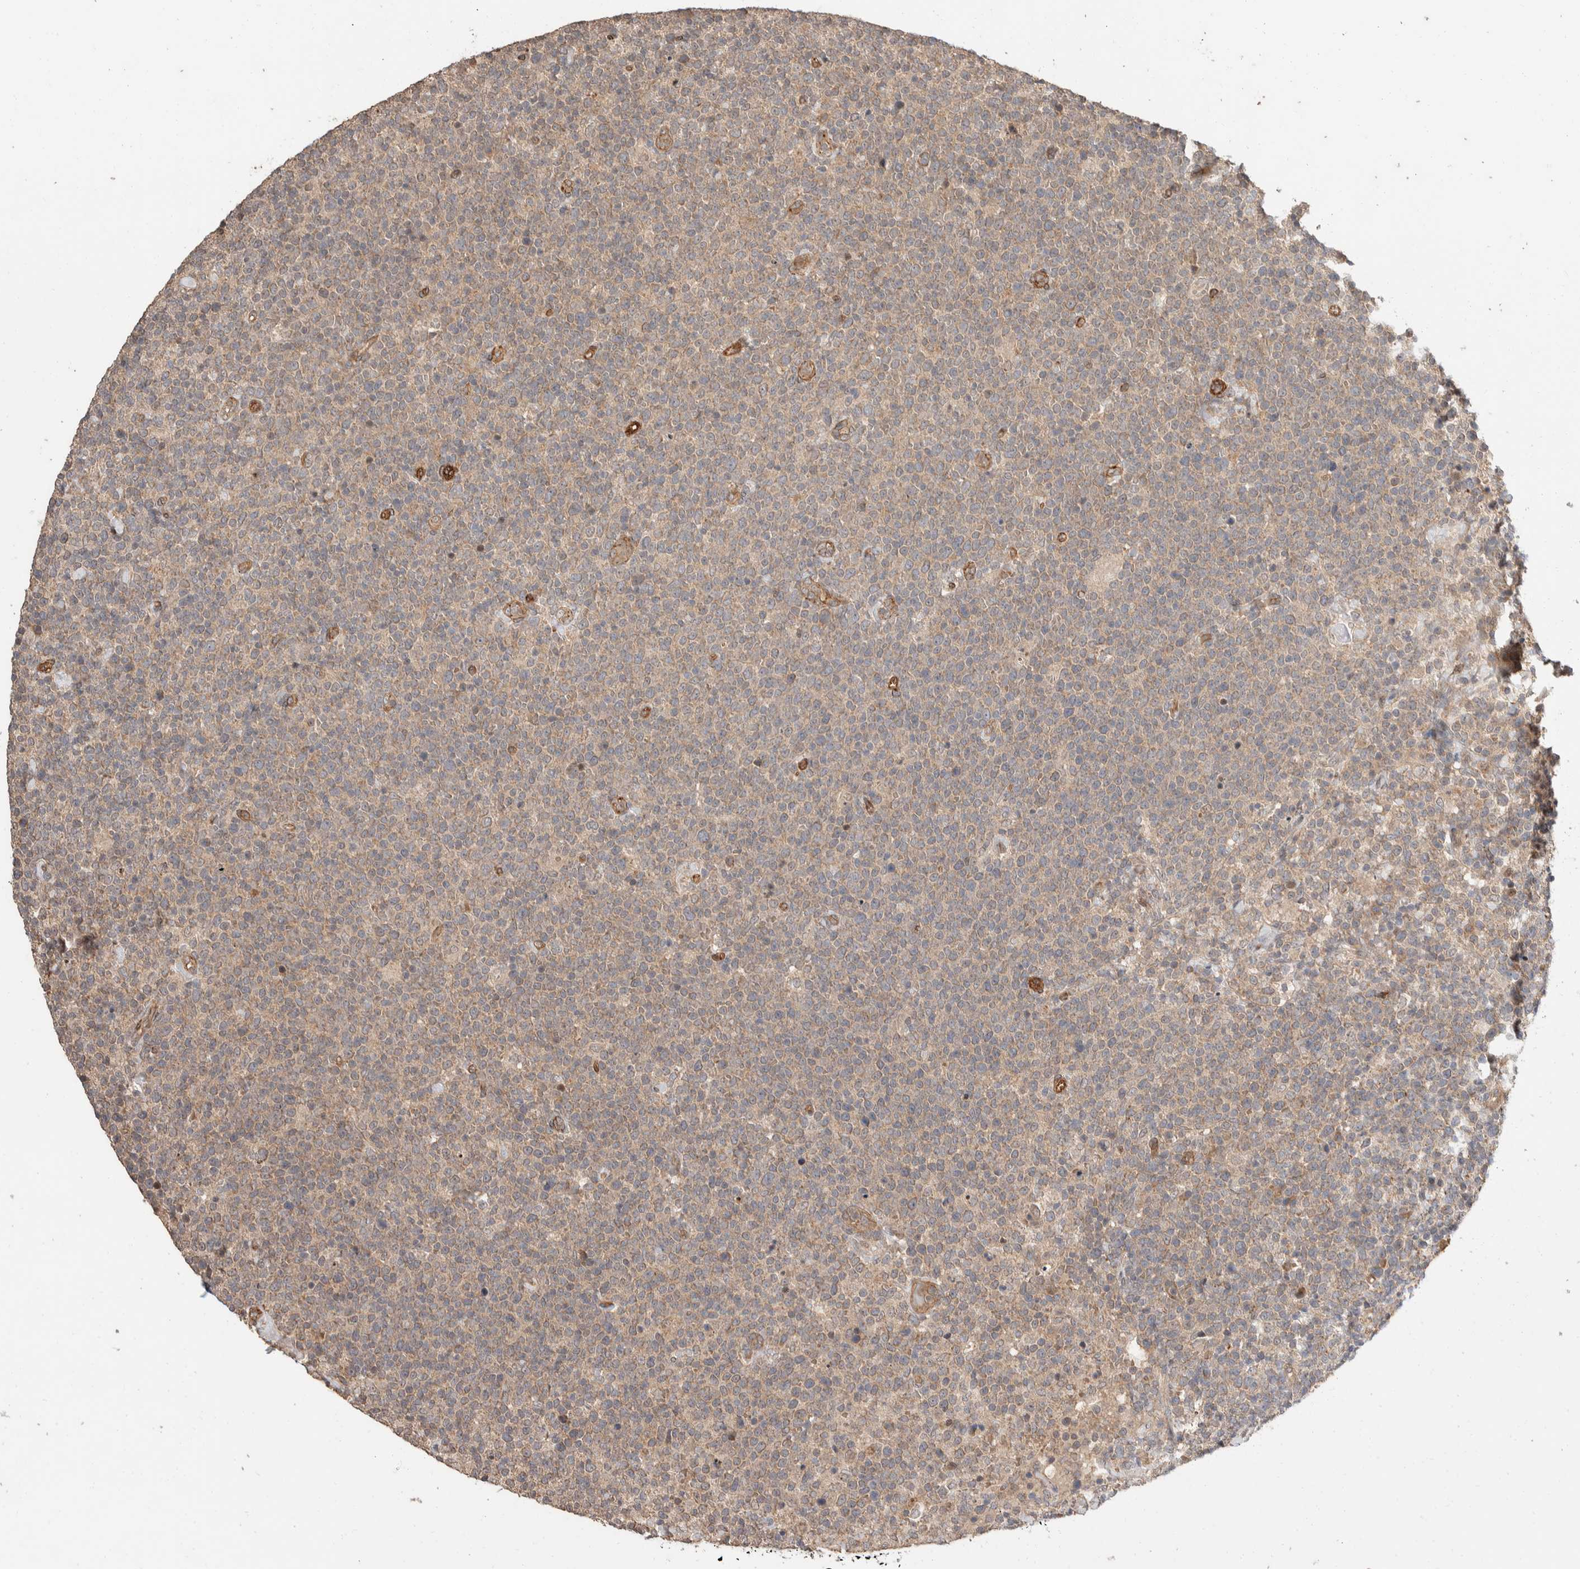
{"staining": {"intensity": "weak", "quantity": ">75%", "location": "cytoplasmic/membranous"}, "tissue": "lymphoma", "cell_type": "Tumor cells", "image_type": "cancer", "snomed": [{"axis": "morphology", "description": "Malignant lymphoma, non-Hodgkin's type, High grade"}, {"axis": "topography", "description": "Lymph node"}], "caption": "Human high-grade malignant lymphoma, non-Hodgkin's type stained for a protein (brown) reveals weak cytoplasmic/membranous positive positivity in approximately >75% of tumor cells.", "gene": "ERC1", "patient": {"sex": "male", "age": 61}}